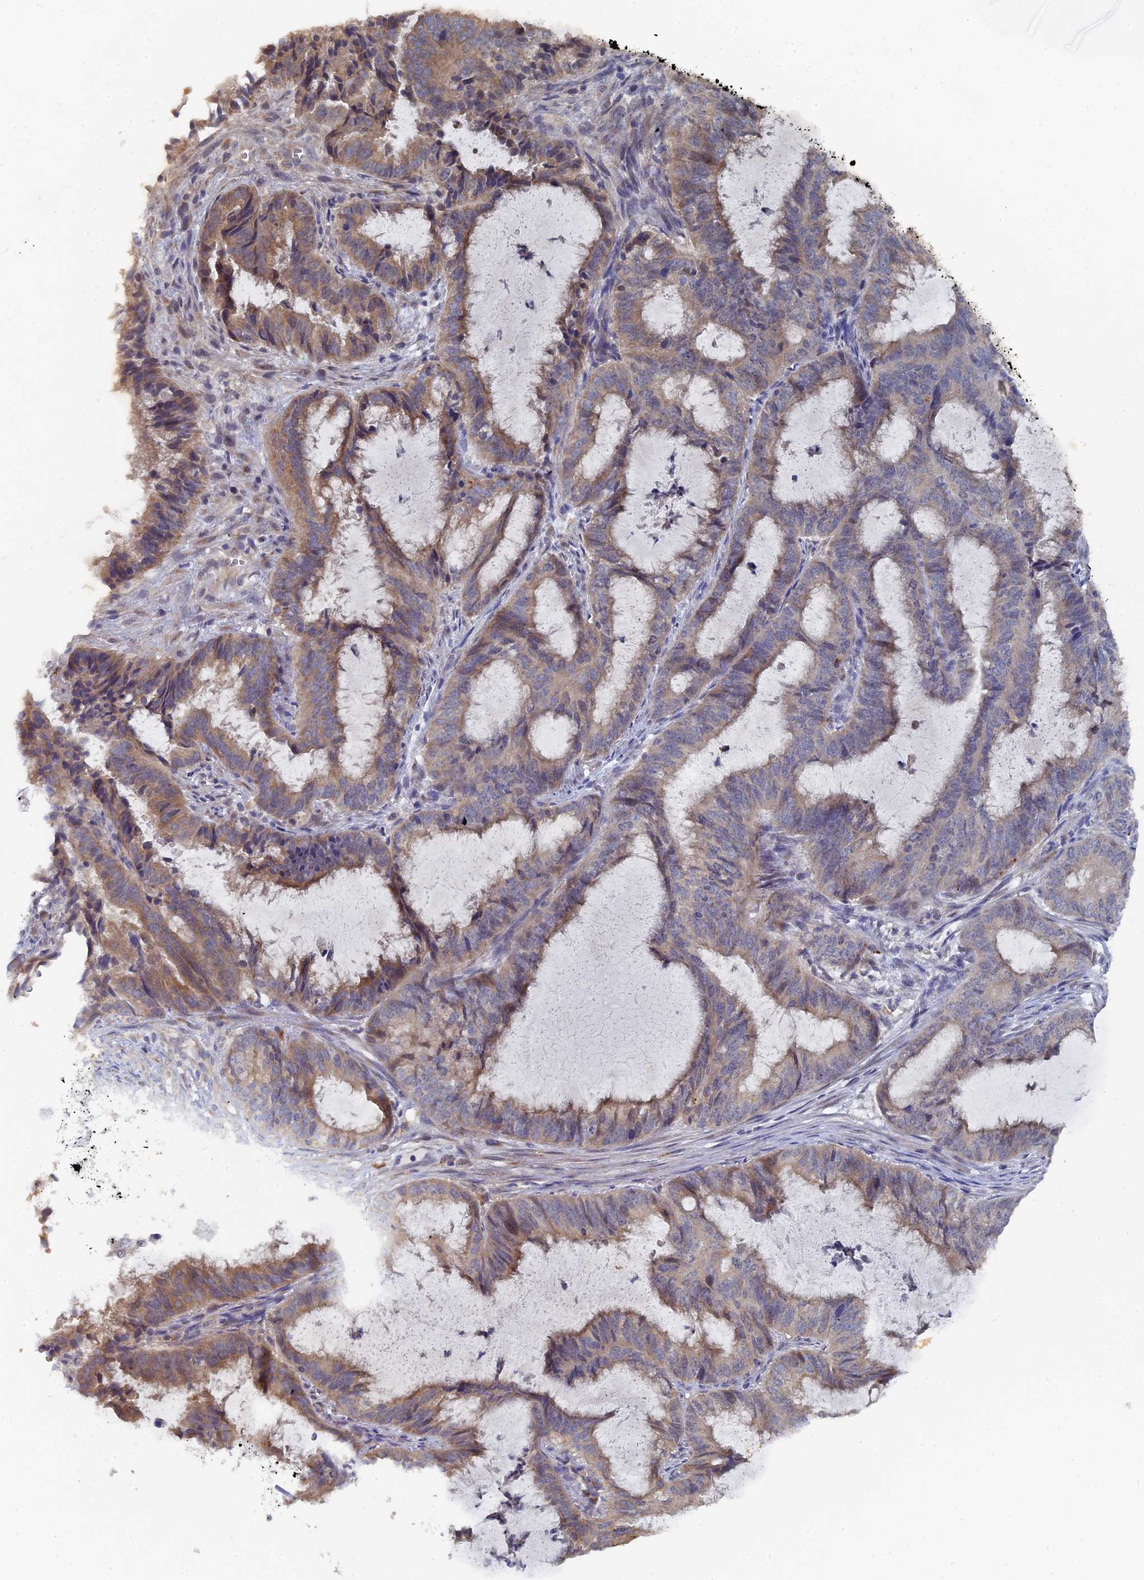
{"staining": {"intensity": "moderate", "quantity": "25%-75%", "location": "cytoplasmic/membranous"}, "tissue": "endometrial cancer", "cell_type": "Tumor cells", "image_type": "cancer", "snomed": [{"axis": "morphology", "description": "Adenocarcinoma, NOS"}, {"axis": "topography", "description": "Endometrium"}], "caption": "Approximately 25%-75% of tumor cells in human endometrial cancer demonstrate moderate cytoplasmic/membranous protein expression as visualized by brown immunohistochemical staining.", "gene": "MIGA2", "patient": {"sex": "female", "age": 51}}